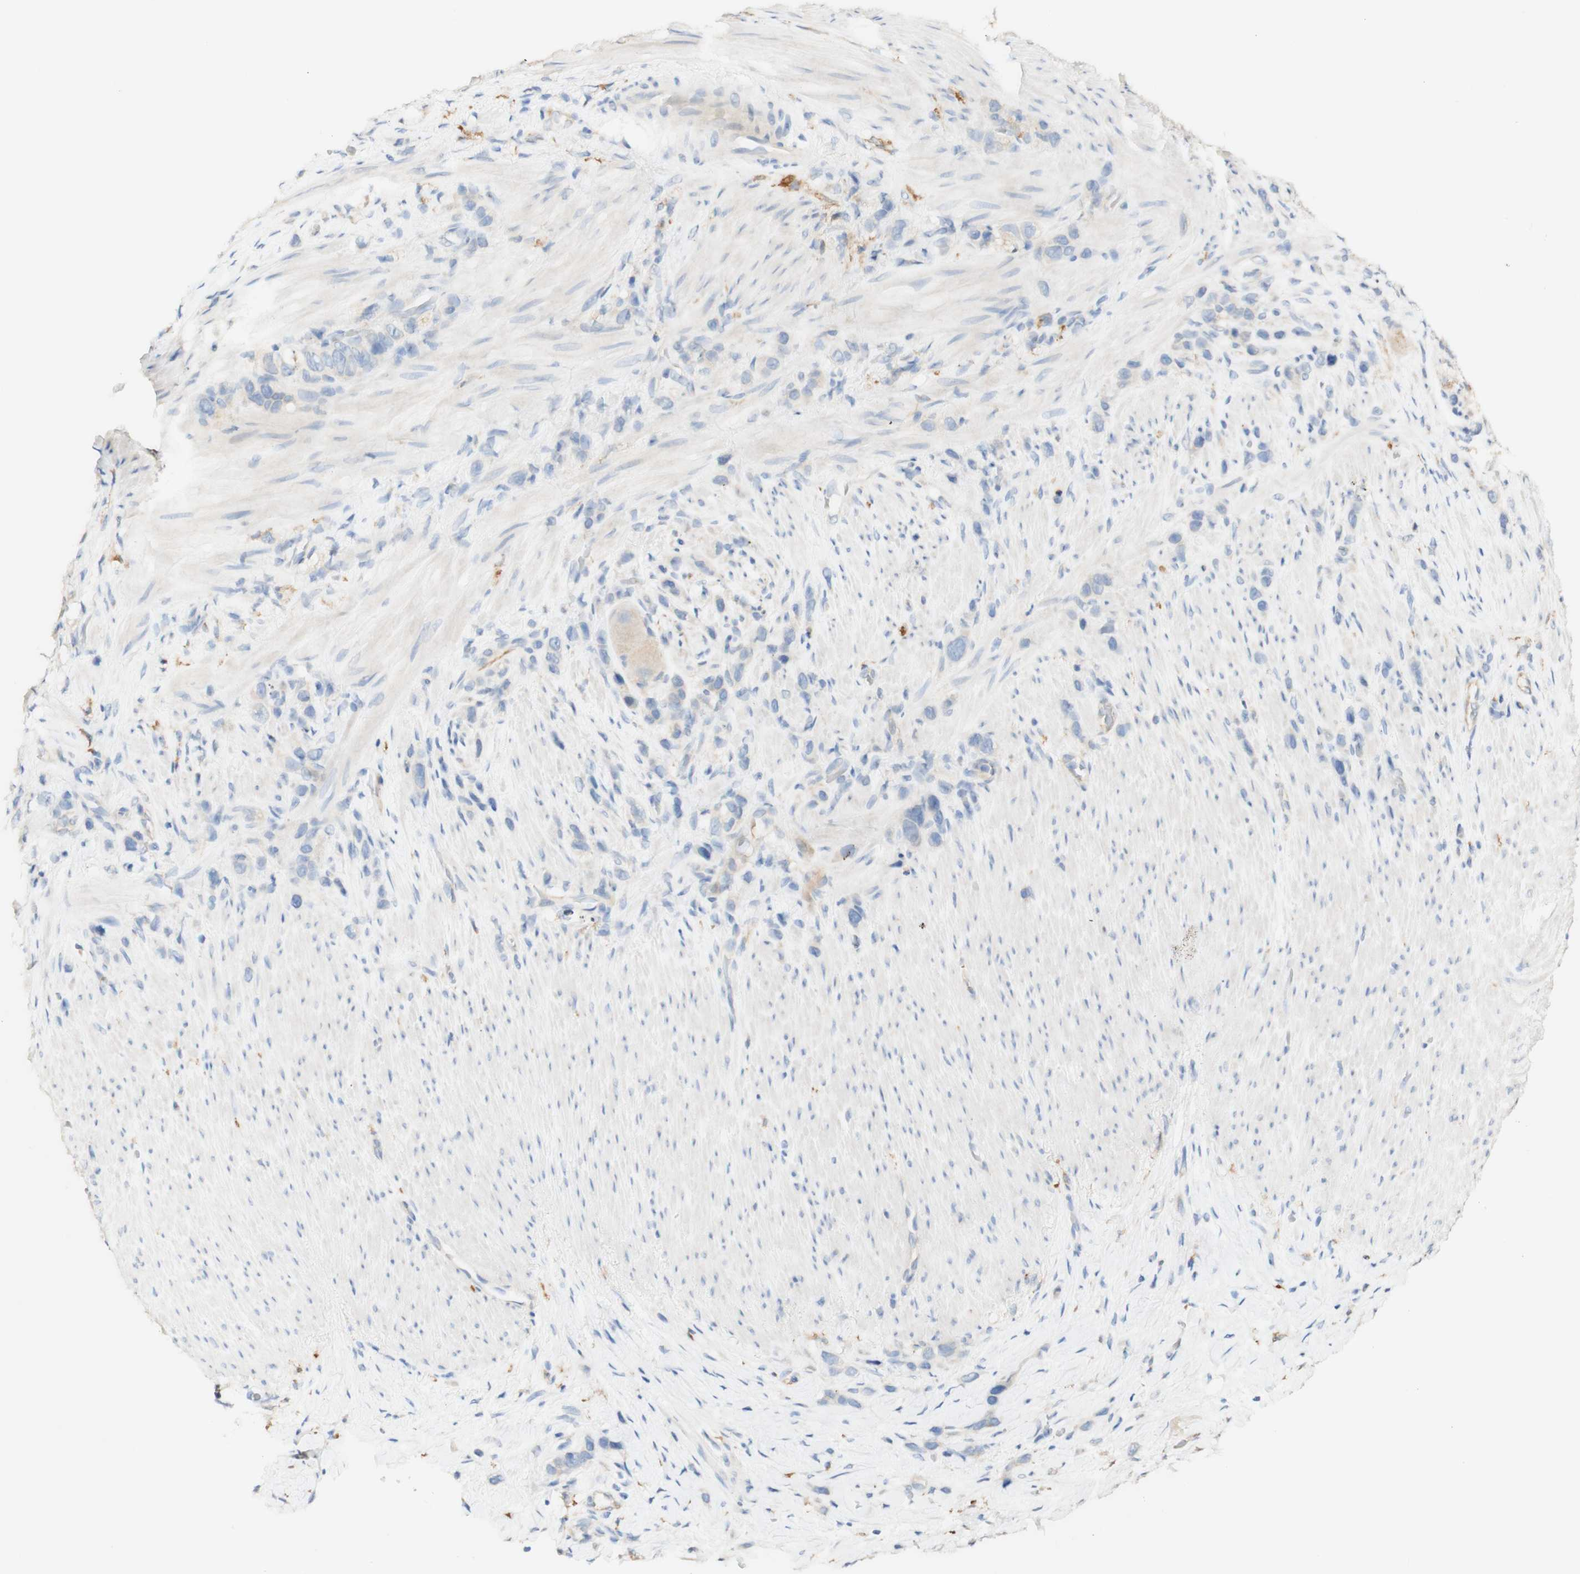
{"staining": {"intensity": "negative", "quantity": "none", "location": "none"}, "tissue": "stomach cancer", "cell_type": "Tumor cells", "image_type": "cancer", "snomed": [{"axis": "morphology", "description": "Adenocarcinoma, NOS"}, {"axis": "morphology", "description": "Adenocarcinoma, High grade"}, {"axis": "topography", "description": "Stomach, upper"}, {"axis": "topography", "description": "Stomach, lower"}], "caption": "Immunohistochemical staining of stomach cancer (adenocarcinoma) displays no significant staining in tumor cells. The staining was performed using DAB (3,3'-diaminobenzidine) to visualize the protein expression in brown, while the nuclei were stained in blue with hematoxylin (Magnification: 20x).", "gene": "FCGRT", "patient": {"sex": "female", "age": 65}}